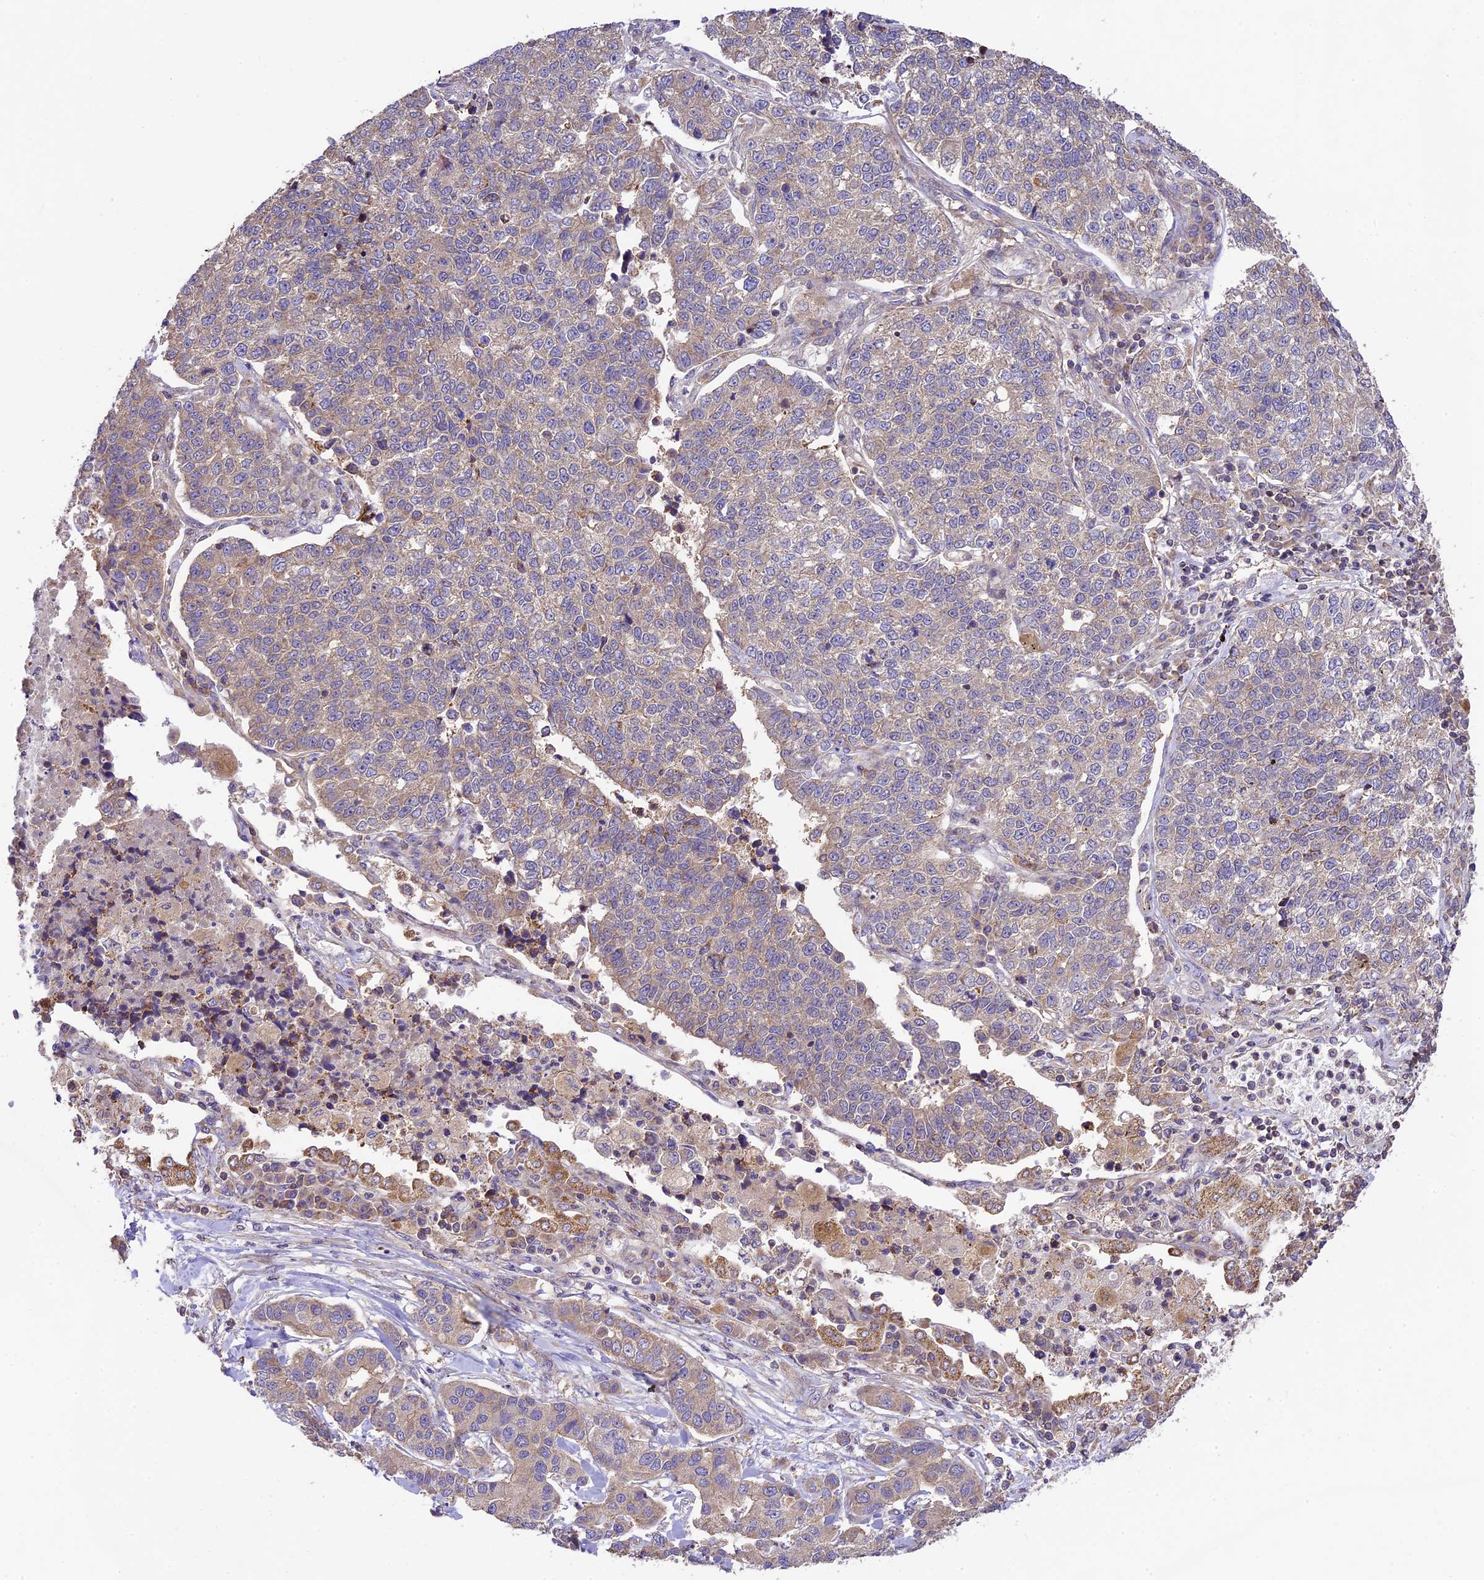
{"staining": {"intensity": "weak", "quantity": "<25%", "location": "cytoplasmic/membranous"}, "tissue": "lung cancer", "cell_type": "Tumor cells", "image_type": "cancer", "snomed": [{"axis": "morphology", "description": "Adenocarcinoma, NOS"}, {"axis": "topography", "description": "Lung"}], "caption": "Tumor cells are negative for brown protein staining in adenocarcinoma (lung).", "gene": "WDR88", "patient": {"sex": "male", "age": 49}}